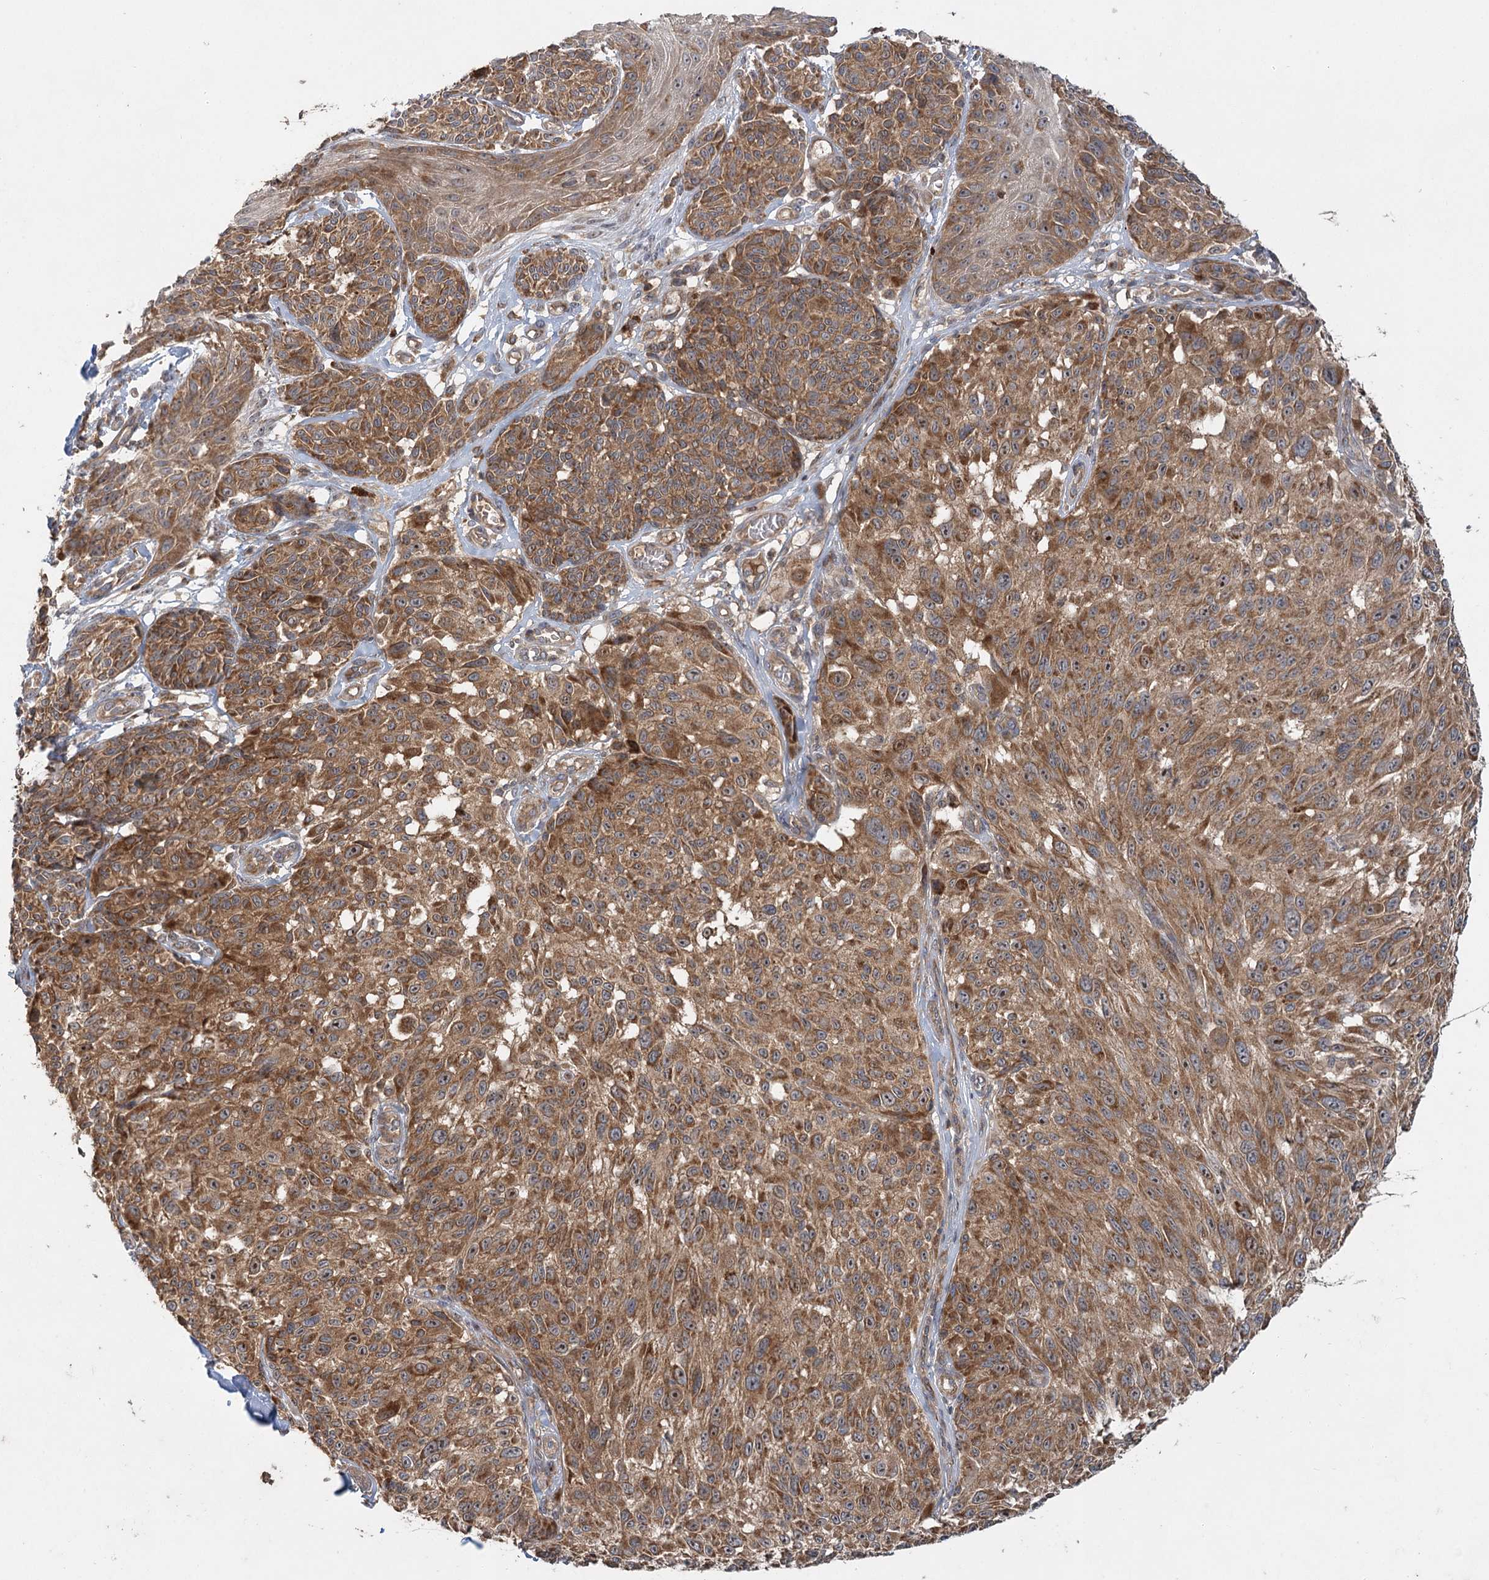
{"staining": {"intensity": "moderate", "quantity": ">75%", "location": "cytoplasmic/membranous,nuclear"}, "tissue": "melanoma", "cell_type": "Tumor cells", "image_type": "cancer", "snomed": [{"axis": "morphology", "description": "Malignant melanoma, NOS"}, {"axis": "topography", "description": "Skin"}], "caption": "Immunohistochemistry (DAB) staining of melanoma displays moderate cytoplasmic/membranous and nuclear protein expression in about >75% of tumor cells.", "gene": "RAPGEF6", "patient": {"sex": "male", "age": 83}}